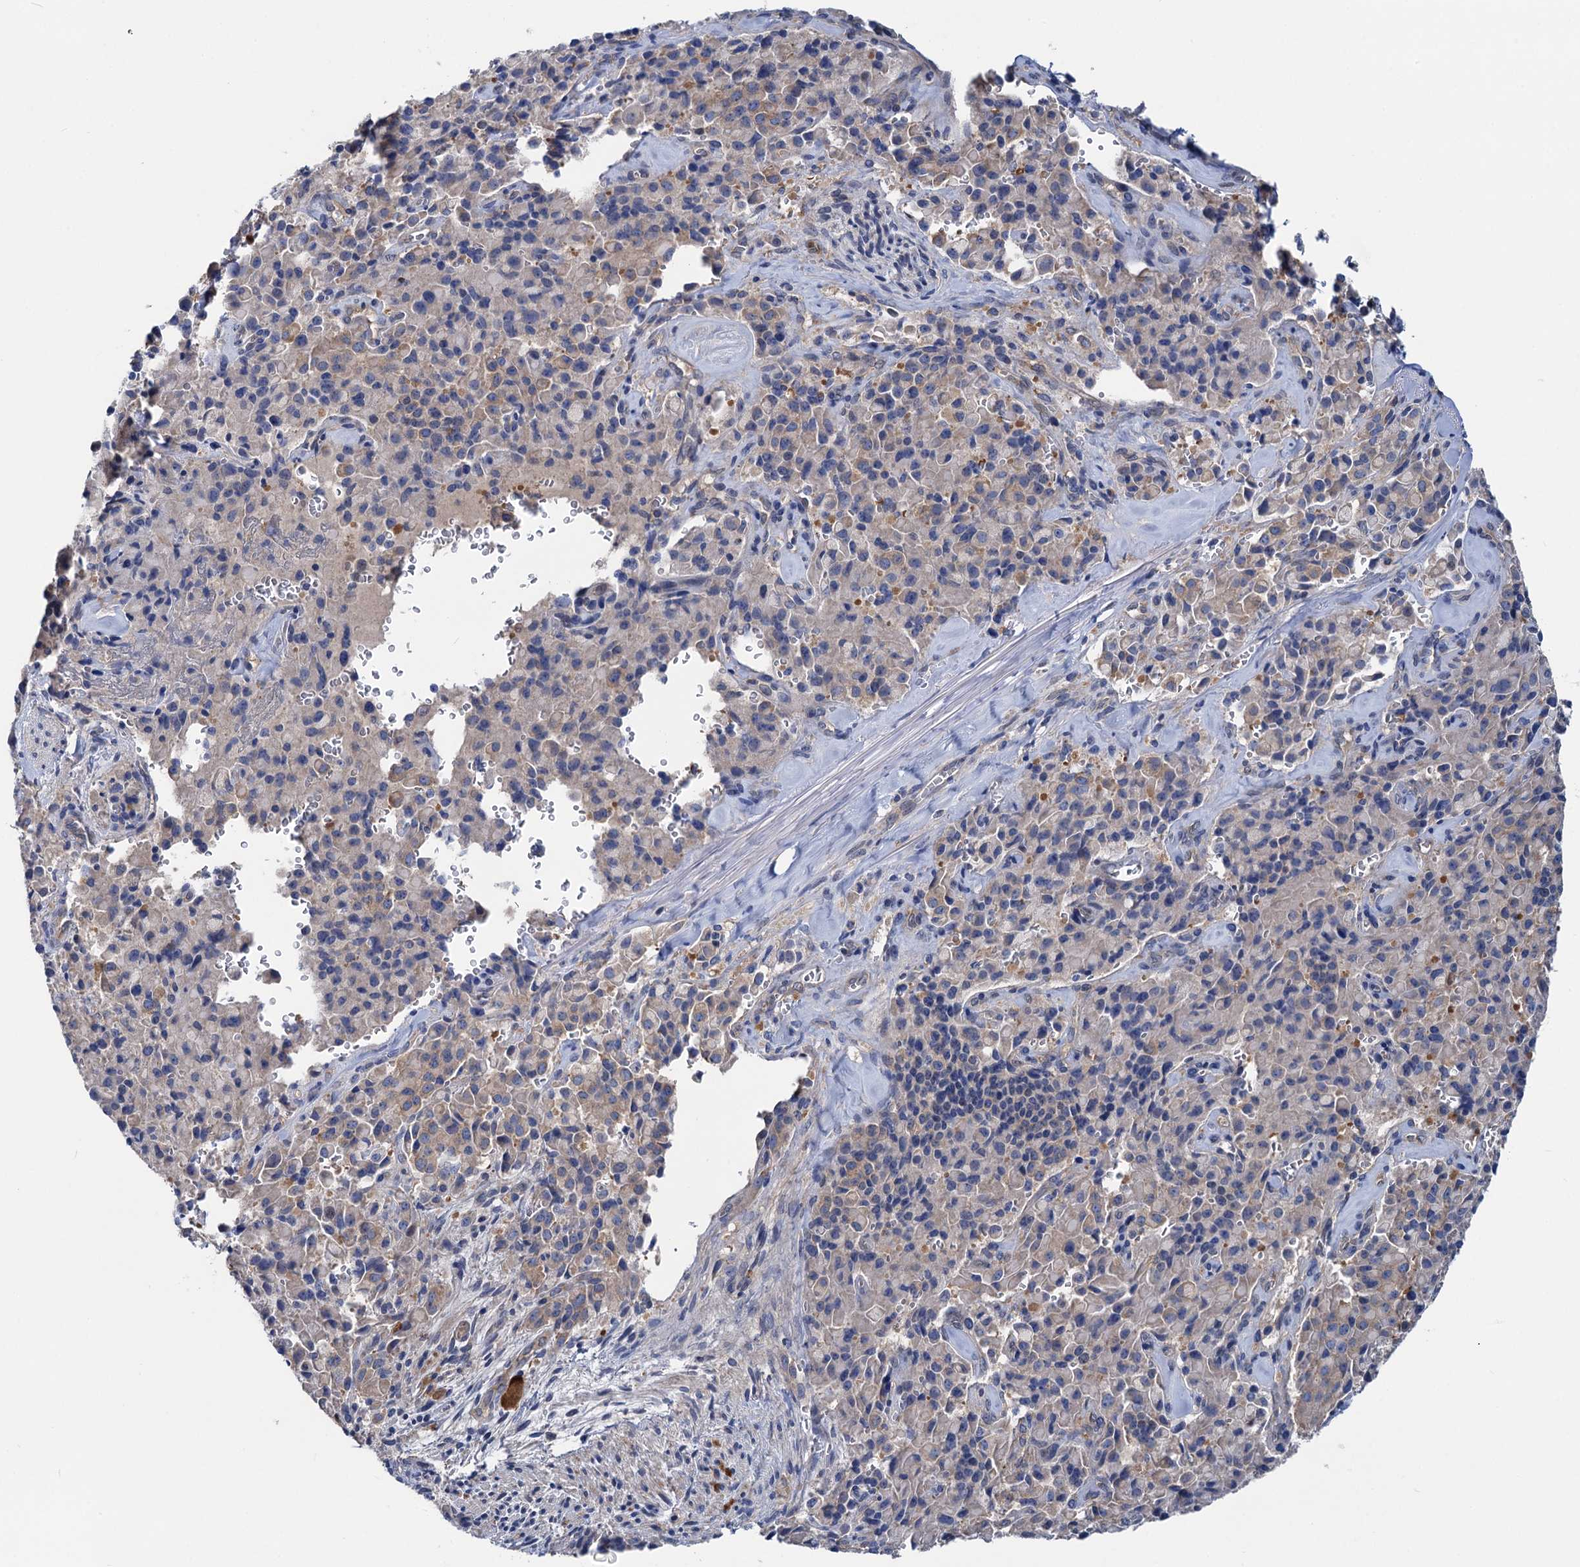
{"staining": {"intensity": "weak", "quantity": "25%-75%", "location": "cytoplasmic/membranous"}, "tissue": "pancreatic cancer", "cell_type": "Tumor cells", "image_type": "cancer", "snomed": [{"axis": "morphology", "description": "Adenocarcinoma, NOS"}, {"axis": "topography", "description": "Pancreas"}], "caption": "Protein analysis of adenocarcinoma (pancreatic) tissue displays weak cytoplasmic/membranous staining in approximately 25%-75% of tumor cells. (brown staining indicates protein expression, while blue staining denotes nuclei).", "gene": "ZNRD2", "patient": {"sex": "male", "age": 65}}